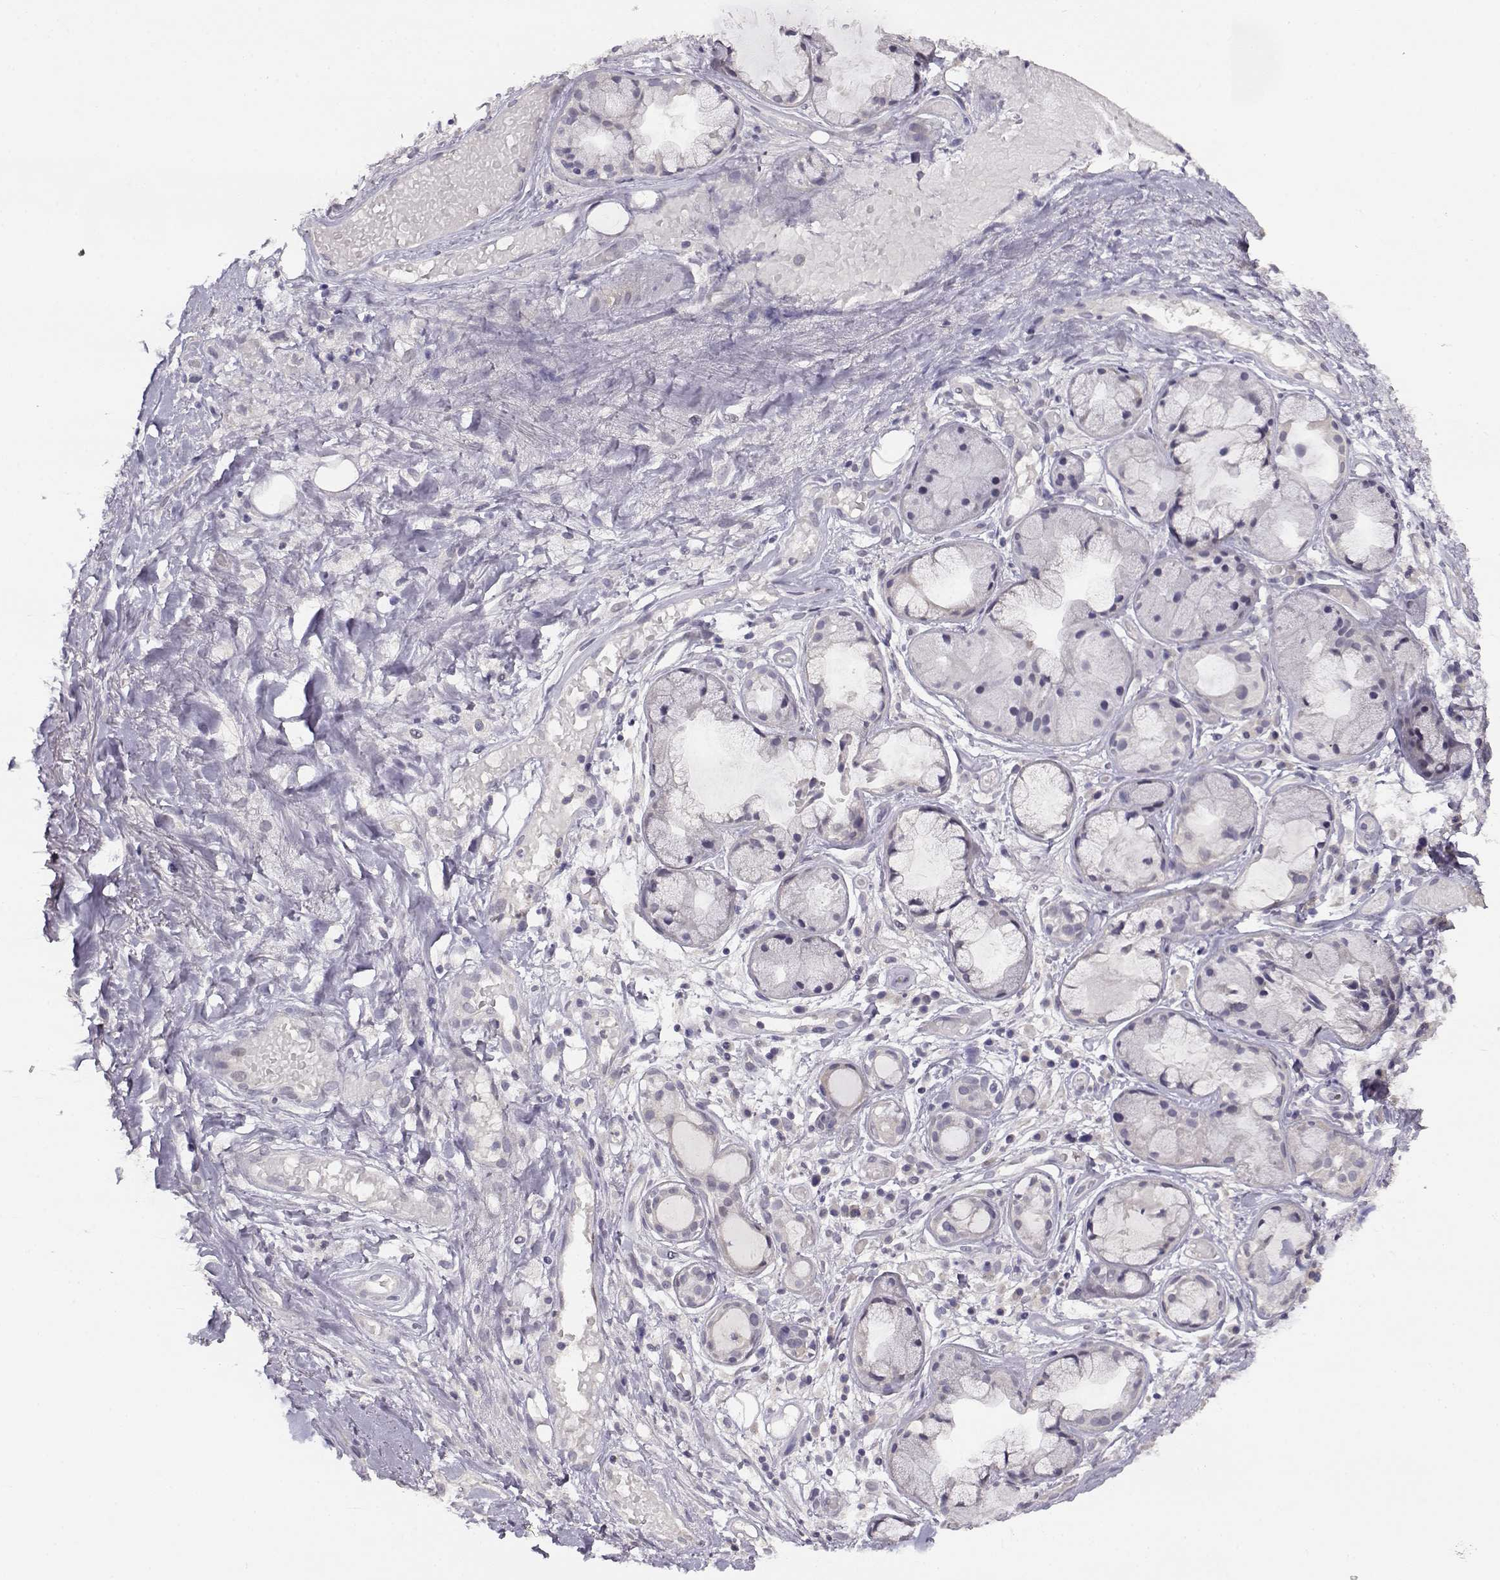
{"staining": {"intensity": "negative", "quantity": "none", "location": "none"}, "tissue": "soft tissue", "cell_type": "Fibroblasts", "image_type": "normal", "snomed": [{"axis": "morphology", "description": "Normal tissue, NOS"}, {"axis": "topography", "description": "Cartilage tissue"}], "caption": "Soft tissue stained for a protein using immunohistochemistry (IHC) reveals no positivity fibroblasts.", "gene": "RHOXF2", "patient": {"sex": "male", "age": 62}}